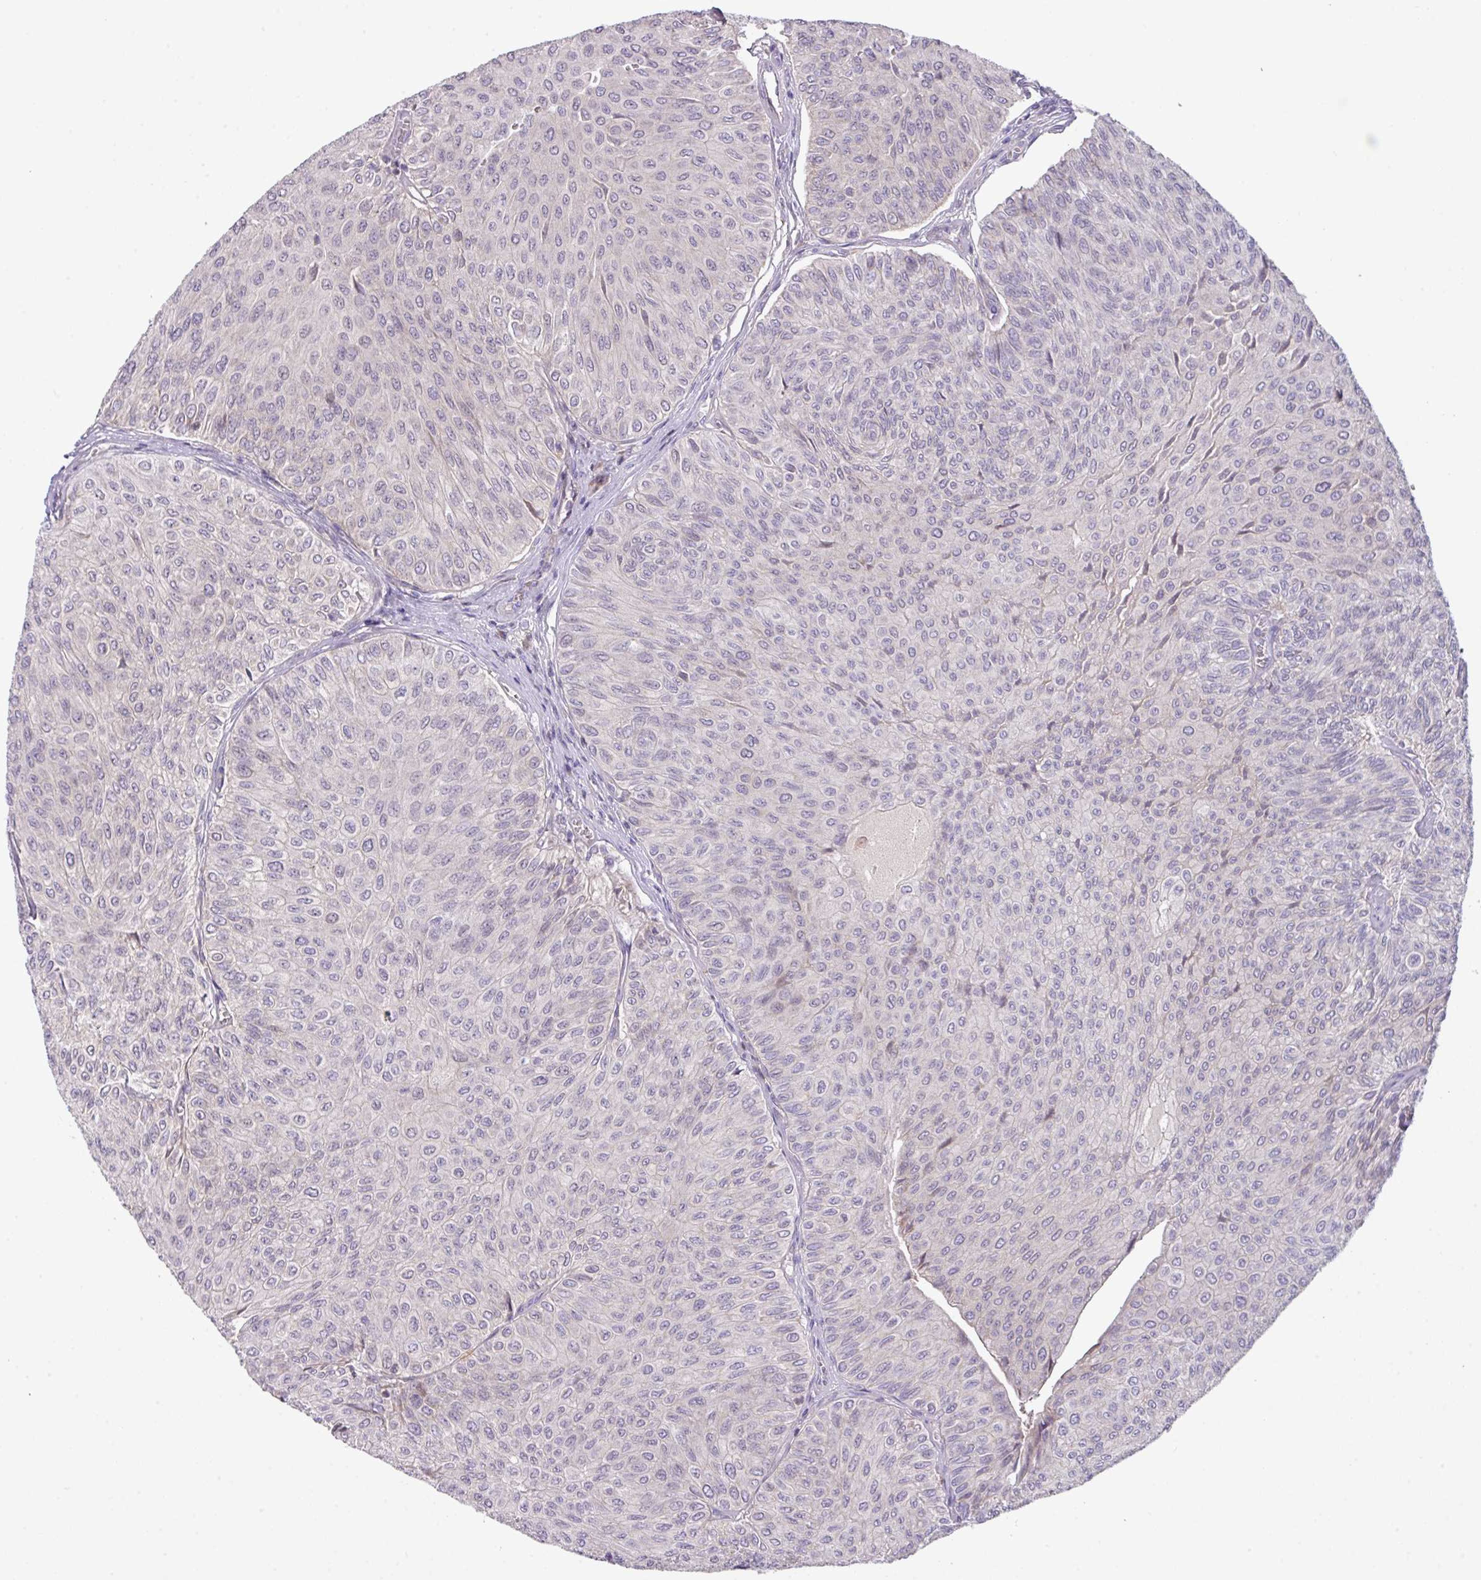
{"staining": {"intensity": "negative", "quantity": "none", "location": "none"}, "tissue": "urothelial cancer", "cell_type": "Tumor cells", "image_type": "cancer", "snomed": [{"axis": "morphology", "description": "Urothelial carcinoma, NOS"}, {"axis": "topography", "description": "Urinary bladder"}], "caption": "Transitional cell carcinoma was stained to show a protein in brown. There is no significant staining in tumor cells.", "gene": "ZNF394", "patient": {"sex": "male", "age": 59}}